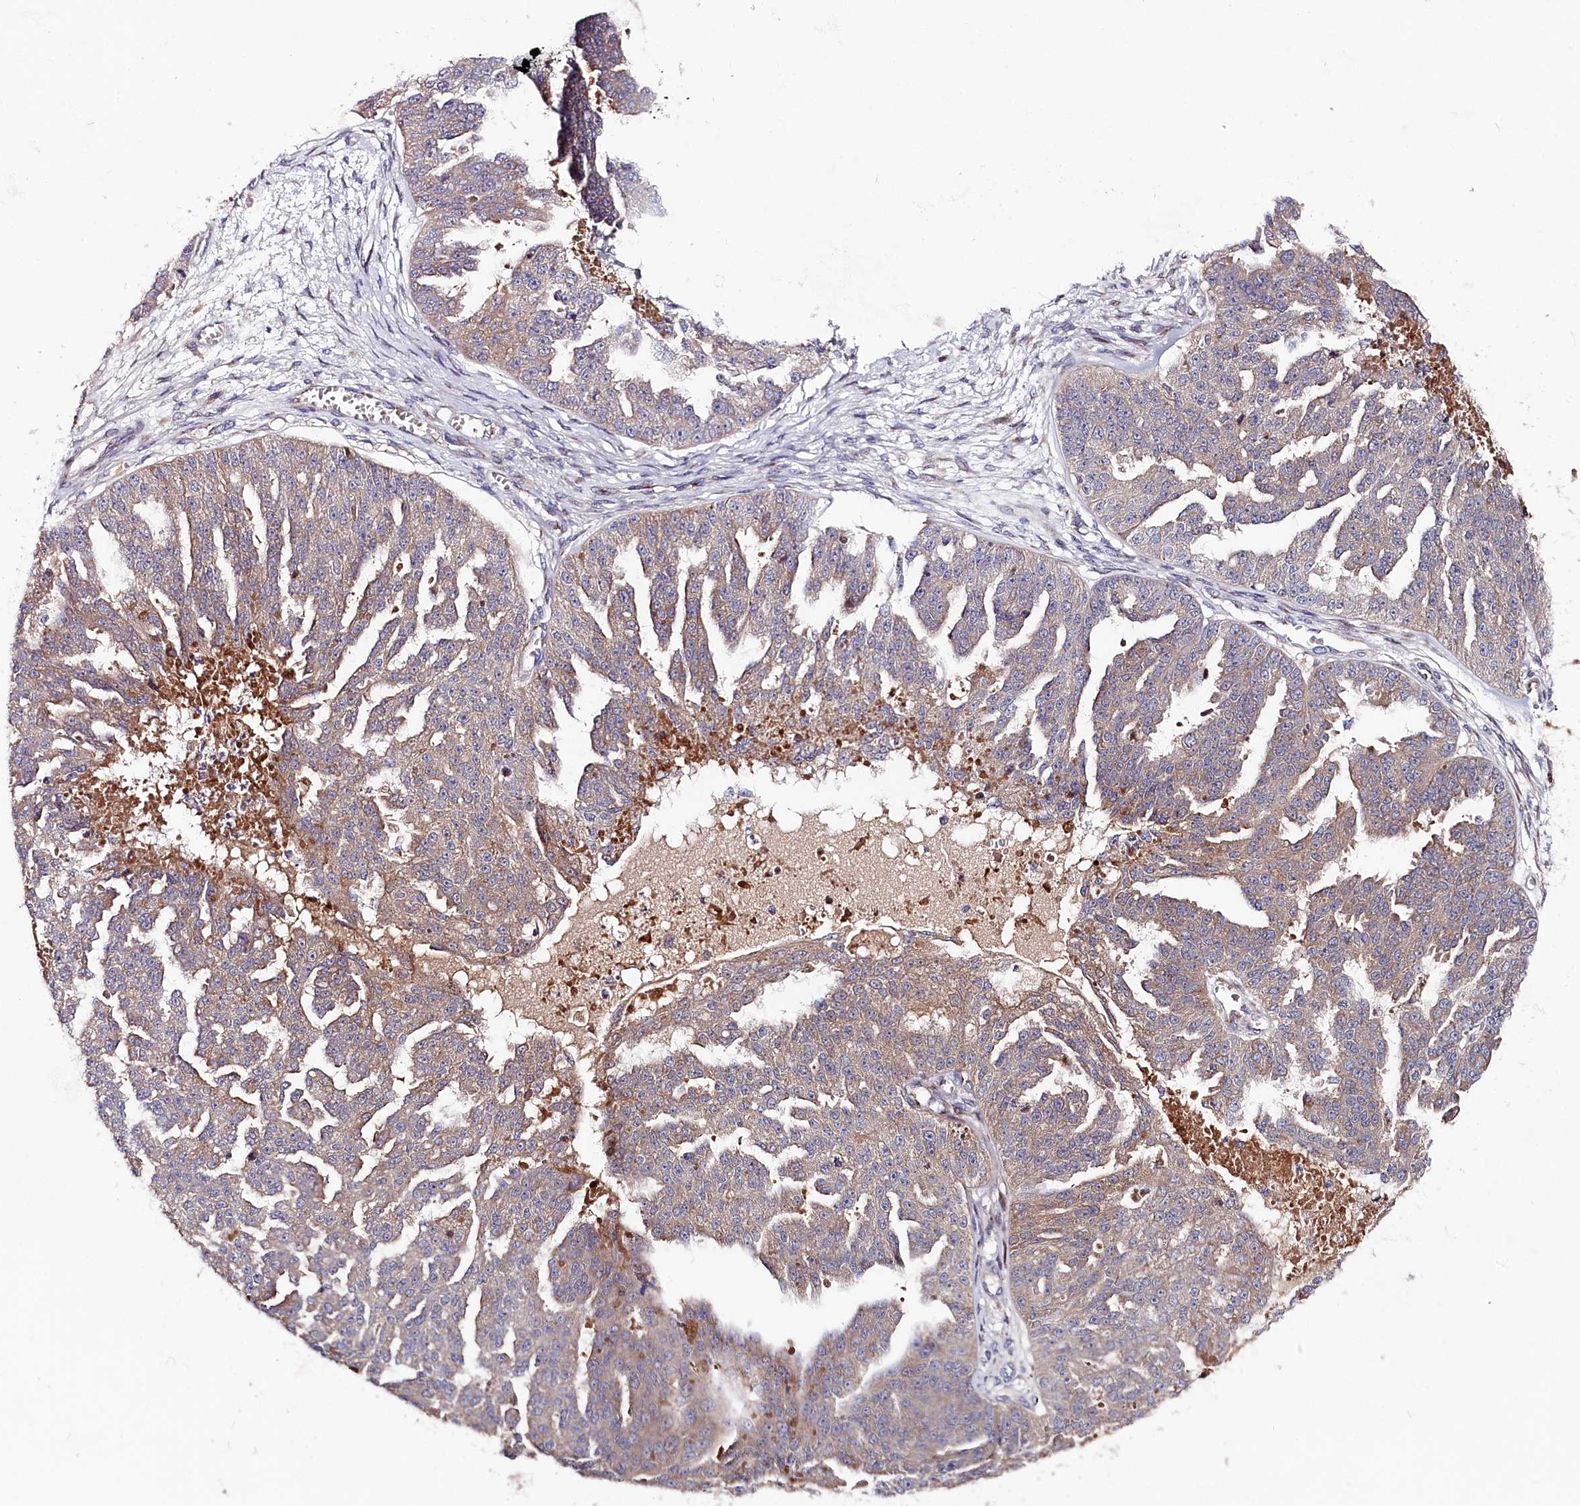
{"staining": {"intensity": "negative", "quantity": "none", "location": "none"}, "tissue": "ovarian cancer", "cell_type": "Tumor cells", "image_type": "cancer", "snomed": [{"axis": "morphology", "description": "Cystadenocarcinoma, serous, NOS"}, {"axis": "topography", "description": "Ovary"}], "caption": "Tumor cells are negative for brown protein staining in ovarian cancer.", "gene": "CHST12", "patient": {"sex": "female", "age": 58}}